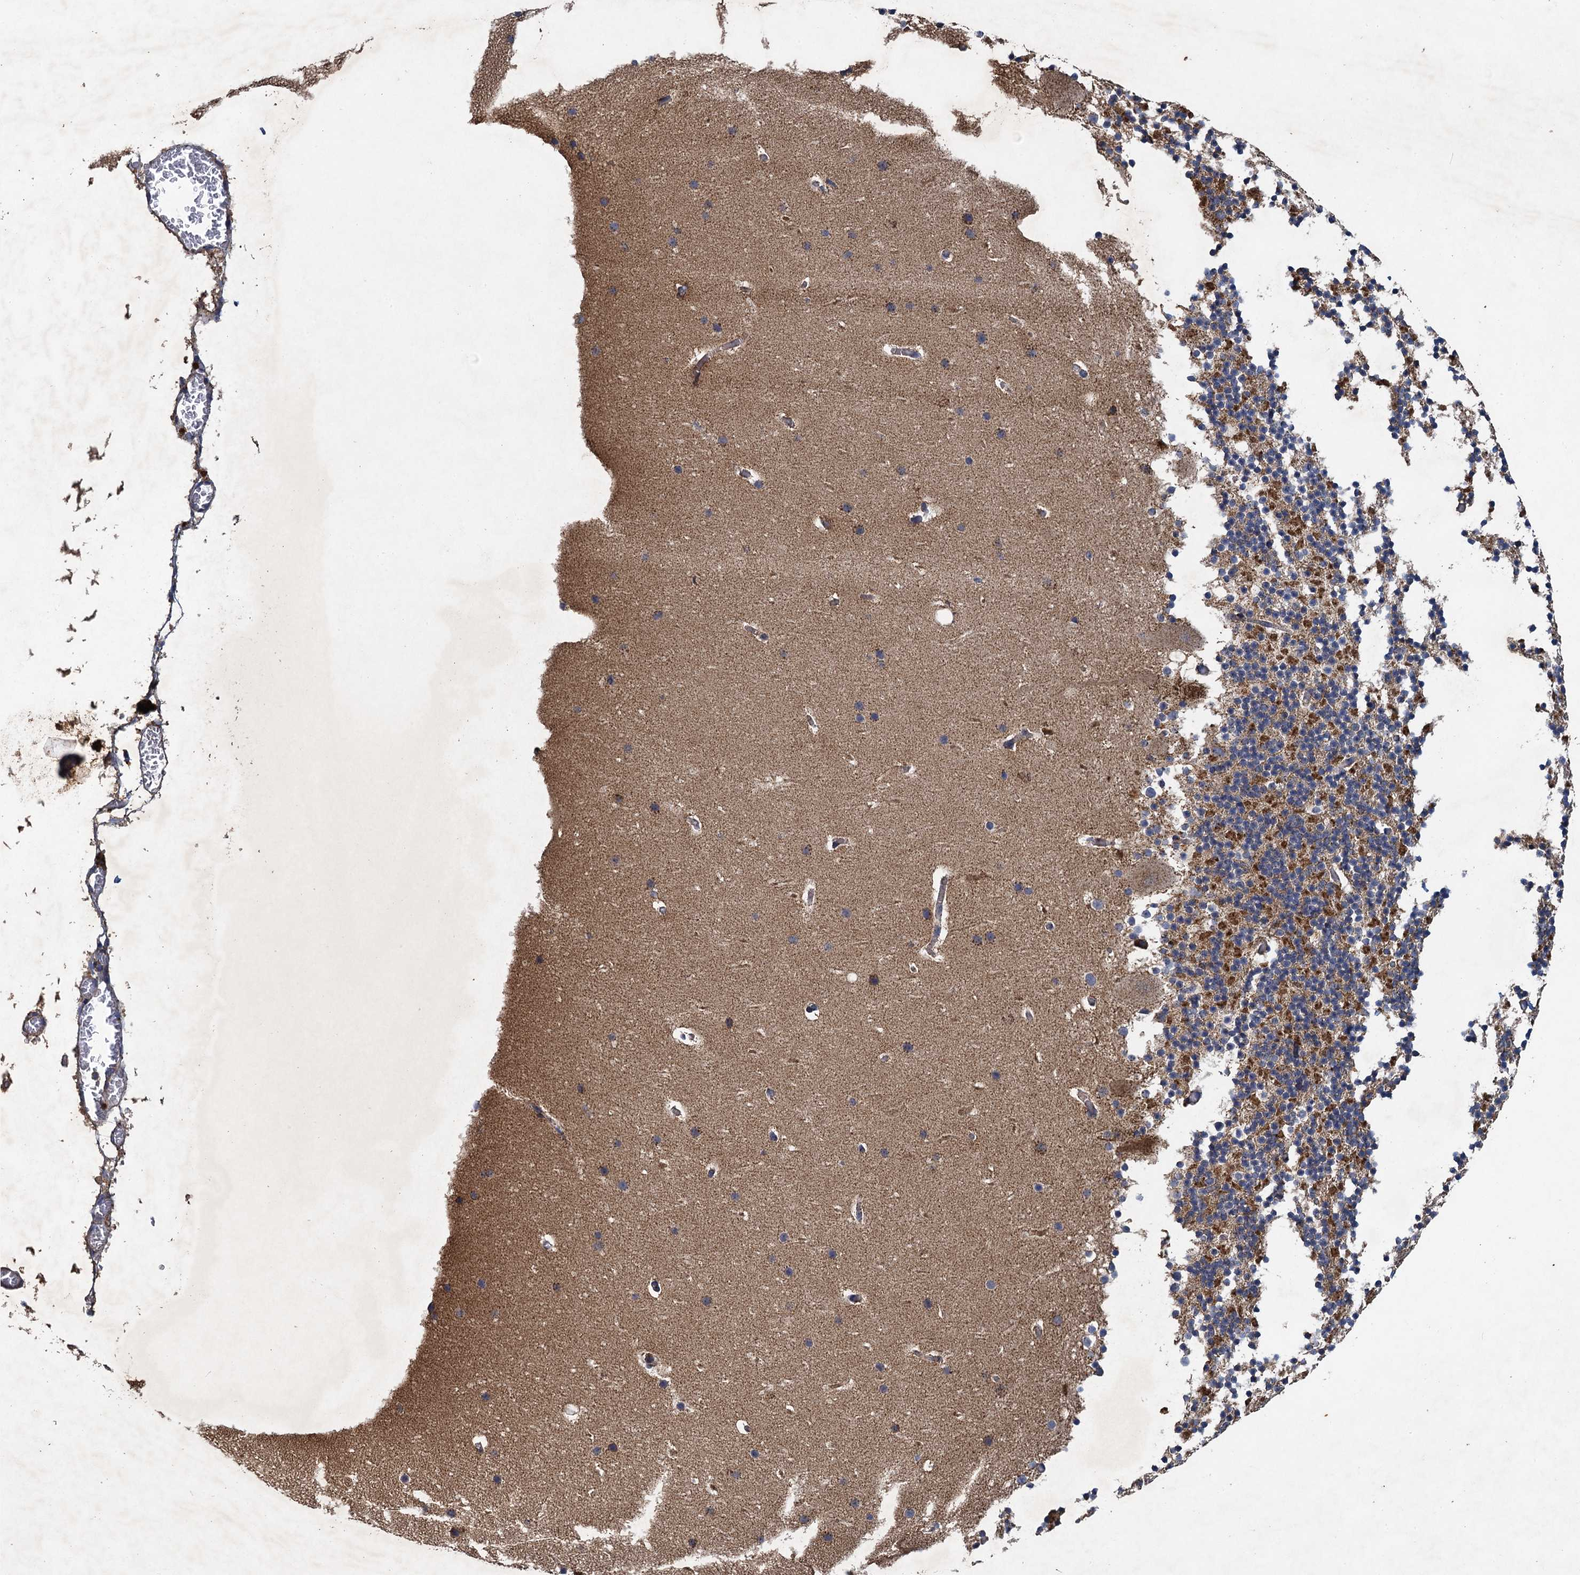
{"staining": {"intensity": "moderate", "quantity": "25%-75%", "location": "cytoplasmic/membranous"}, "tissue": "cerebellum", "cell_type": "Cells in granular layer", "image_type": "normal", "snomed": [{"axis": "morphology", "description": "Normal tissue, NOS"}, {"axis": "topography", "description": "Cerebellum"}], "caption": "Immunohistochemistry (DAB (3,3'-diaminobenzidine)) staining of normal cerebellum demonstrates moderate cytoplasmic/membranous protein staining in about 25%-75% of cells in granular layer.", "gene": "BCS1L", "patient": {"sex": "male", "age": 57}}